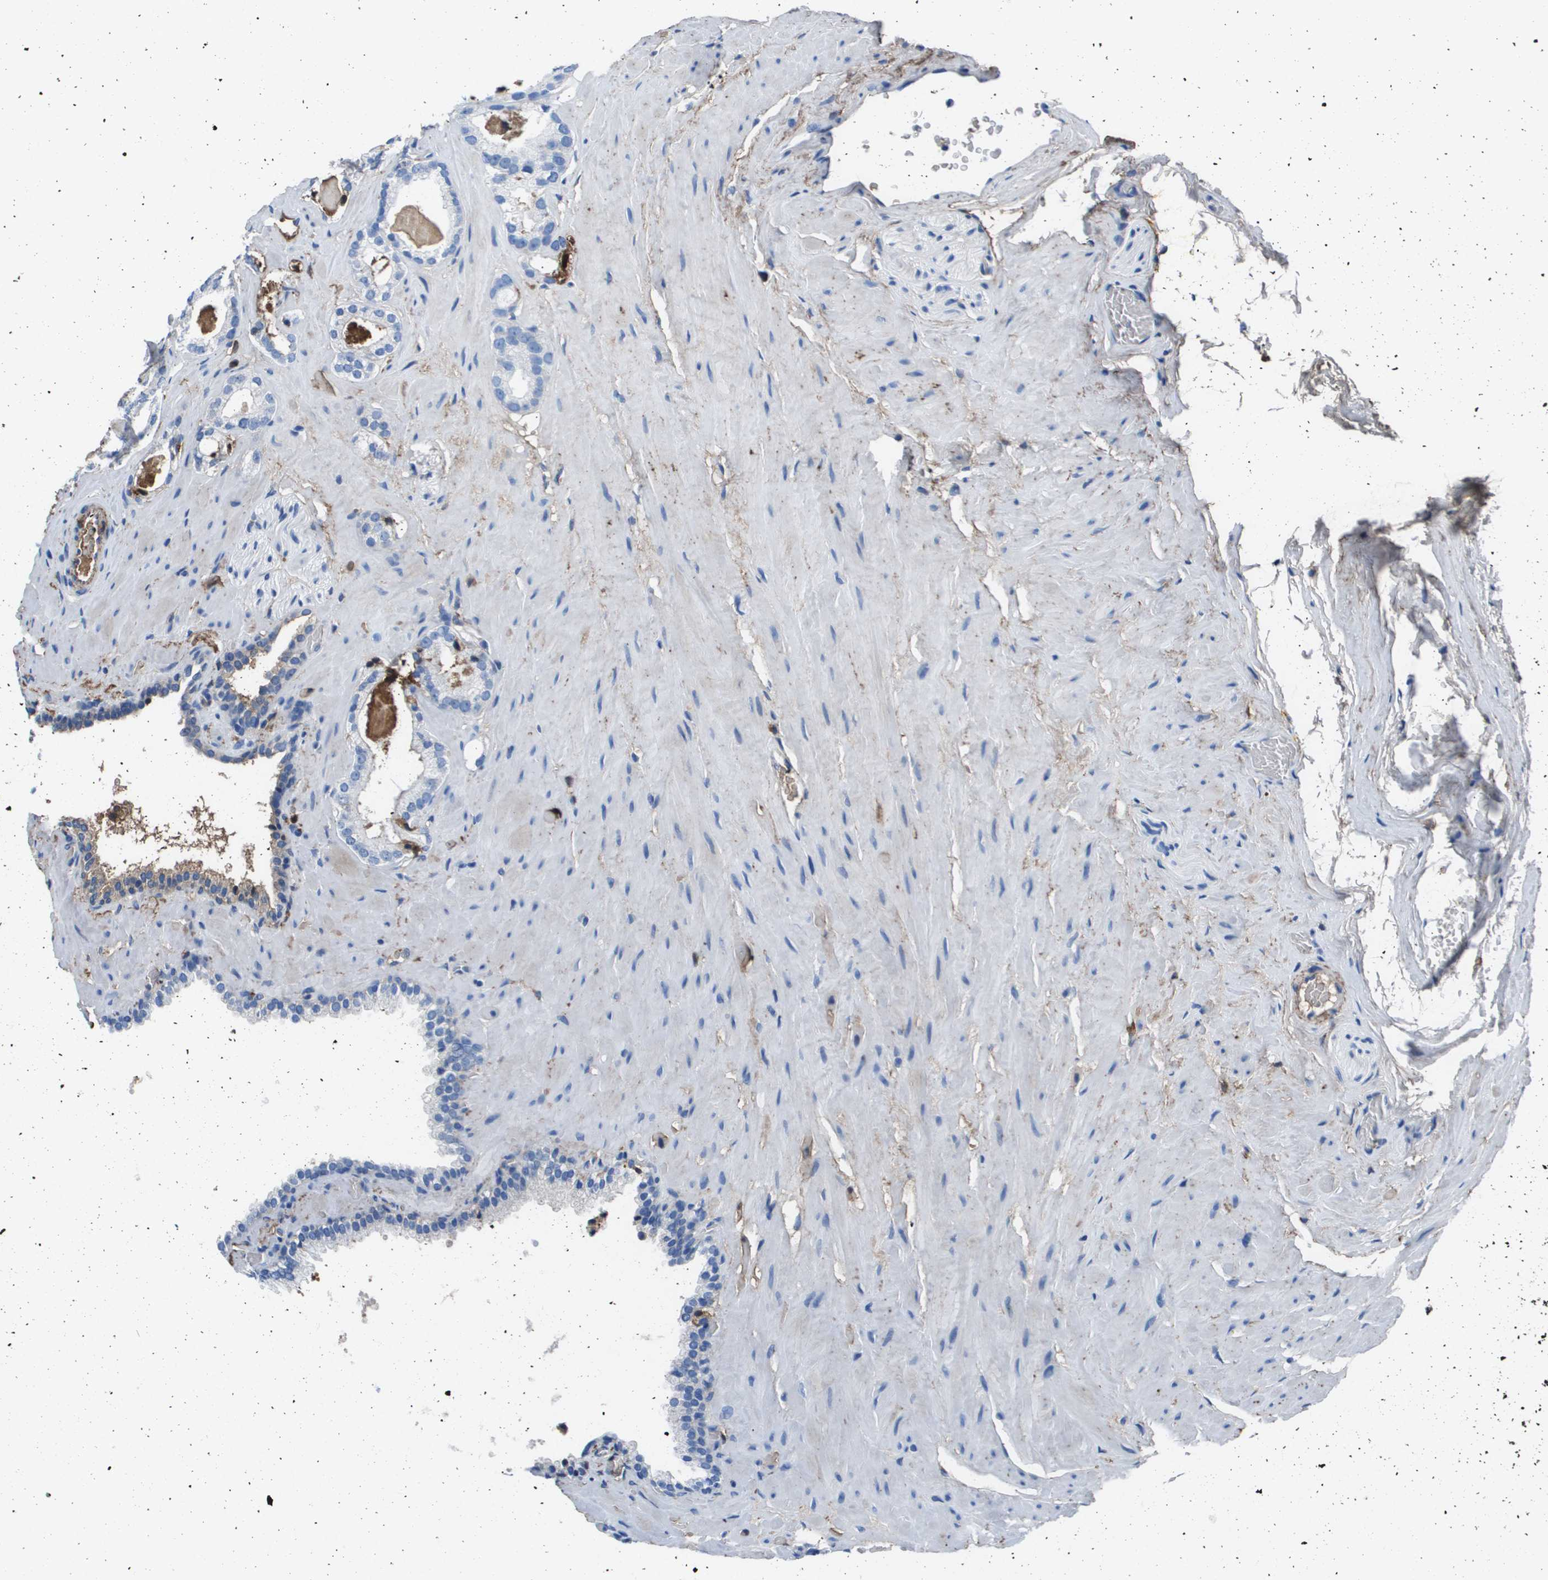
{"staining": {"intensity": "negative", "quantity": "none", "location": "none"}, "tissue": "prostate cancer", "cell_type": "Tumor cells", "image_type": "cancer", "snomed": [{"axis": "morphology", "description": "Adenocarcinoma, High grade"}, {"axis": "topography", "description": "Prostate"}], "caption": "IHC image of human prostate adenocarcinoma (high-grade) stained for a protein (brown), which reveals no positivity in tumor cells. (DAB immunohistochemistry, high magnification).", "gene": "VTN", "patient": {"sex": "male", "age": 64}}